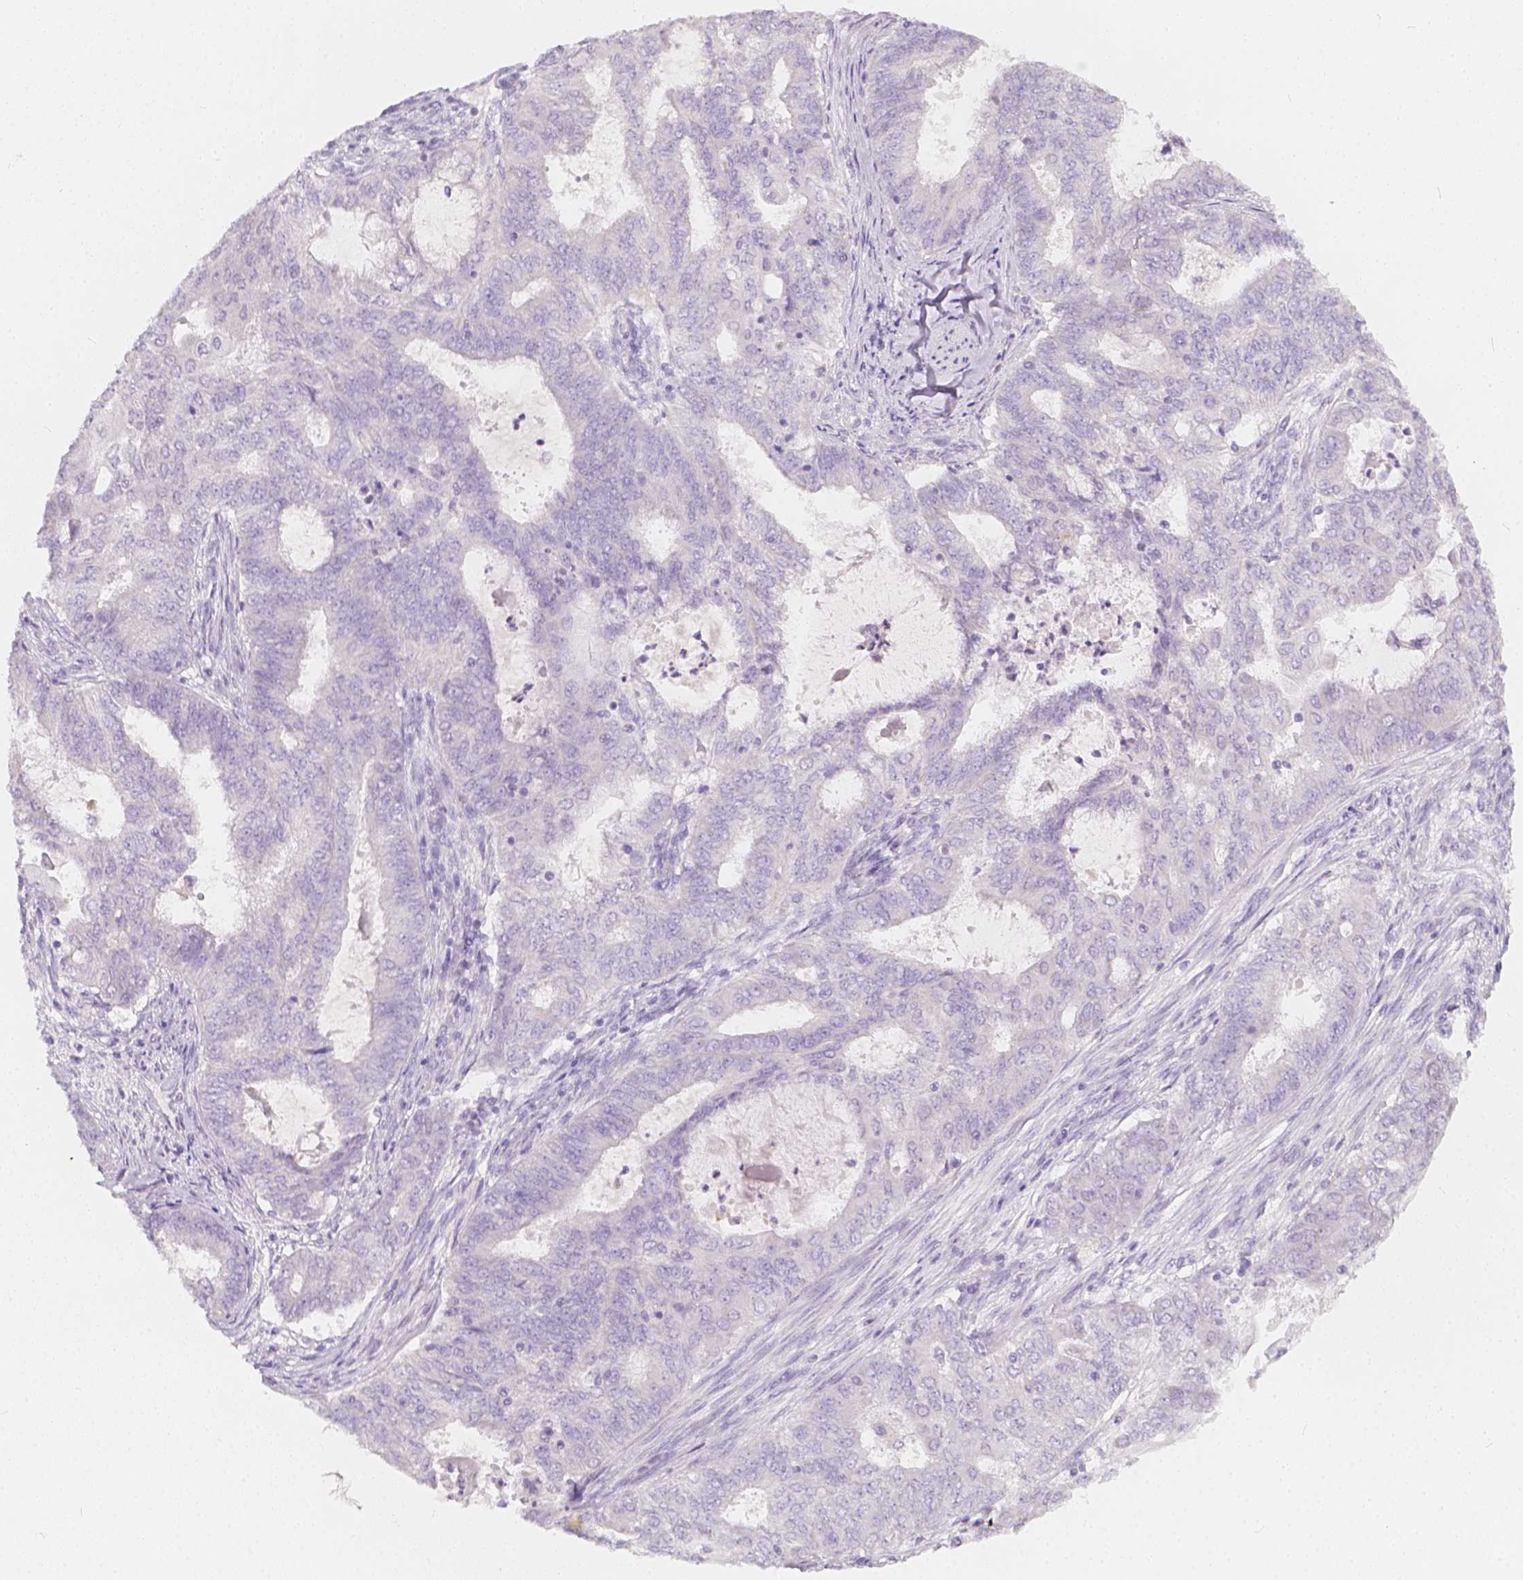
{"staining": {"intensity": "negative", "quantity": "none", "location": "none"}, "tissue": "endometrial cancer", "cell_type": "Tumor cells", "image_type": "cancer", "snomed": [{"axis": "morphology", "description": "Adenocarcinoma, NOS"}, {"axis": "topography", "description": "Endometrium"}], "caption": "Protein analysis of endometrial cancer (adenocarcinoma) shows no significant positivity in tumor cells. The staining is performed using DAB (3,3'-diaminobenzidine) brown chromogen with nuclei counter-stained in using hematoxylin.", "gene": "RBFOX1", "patient": {"sex": "female", "age": 62}}